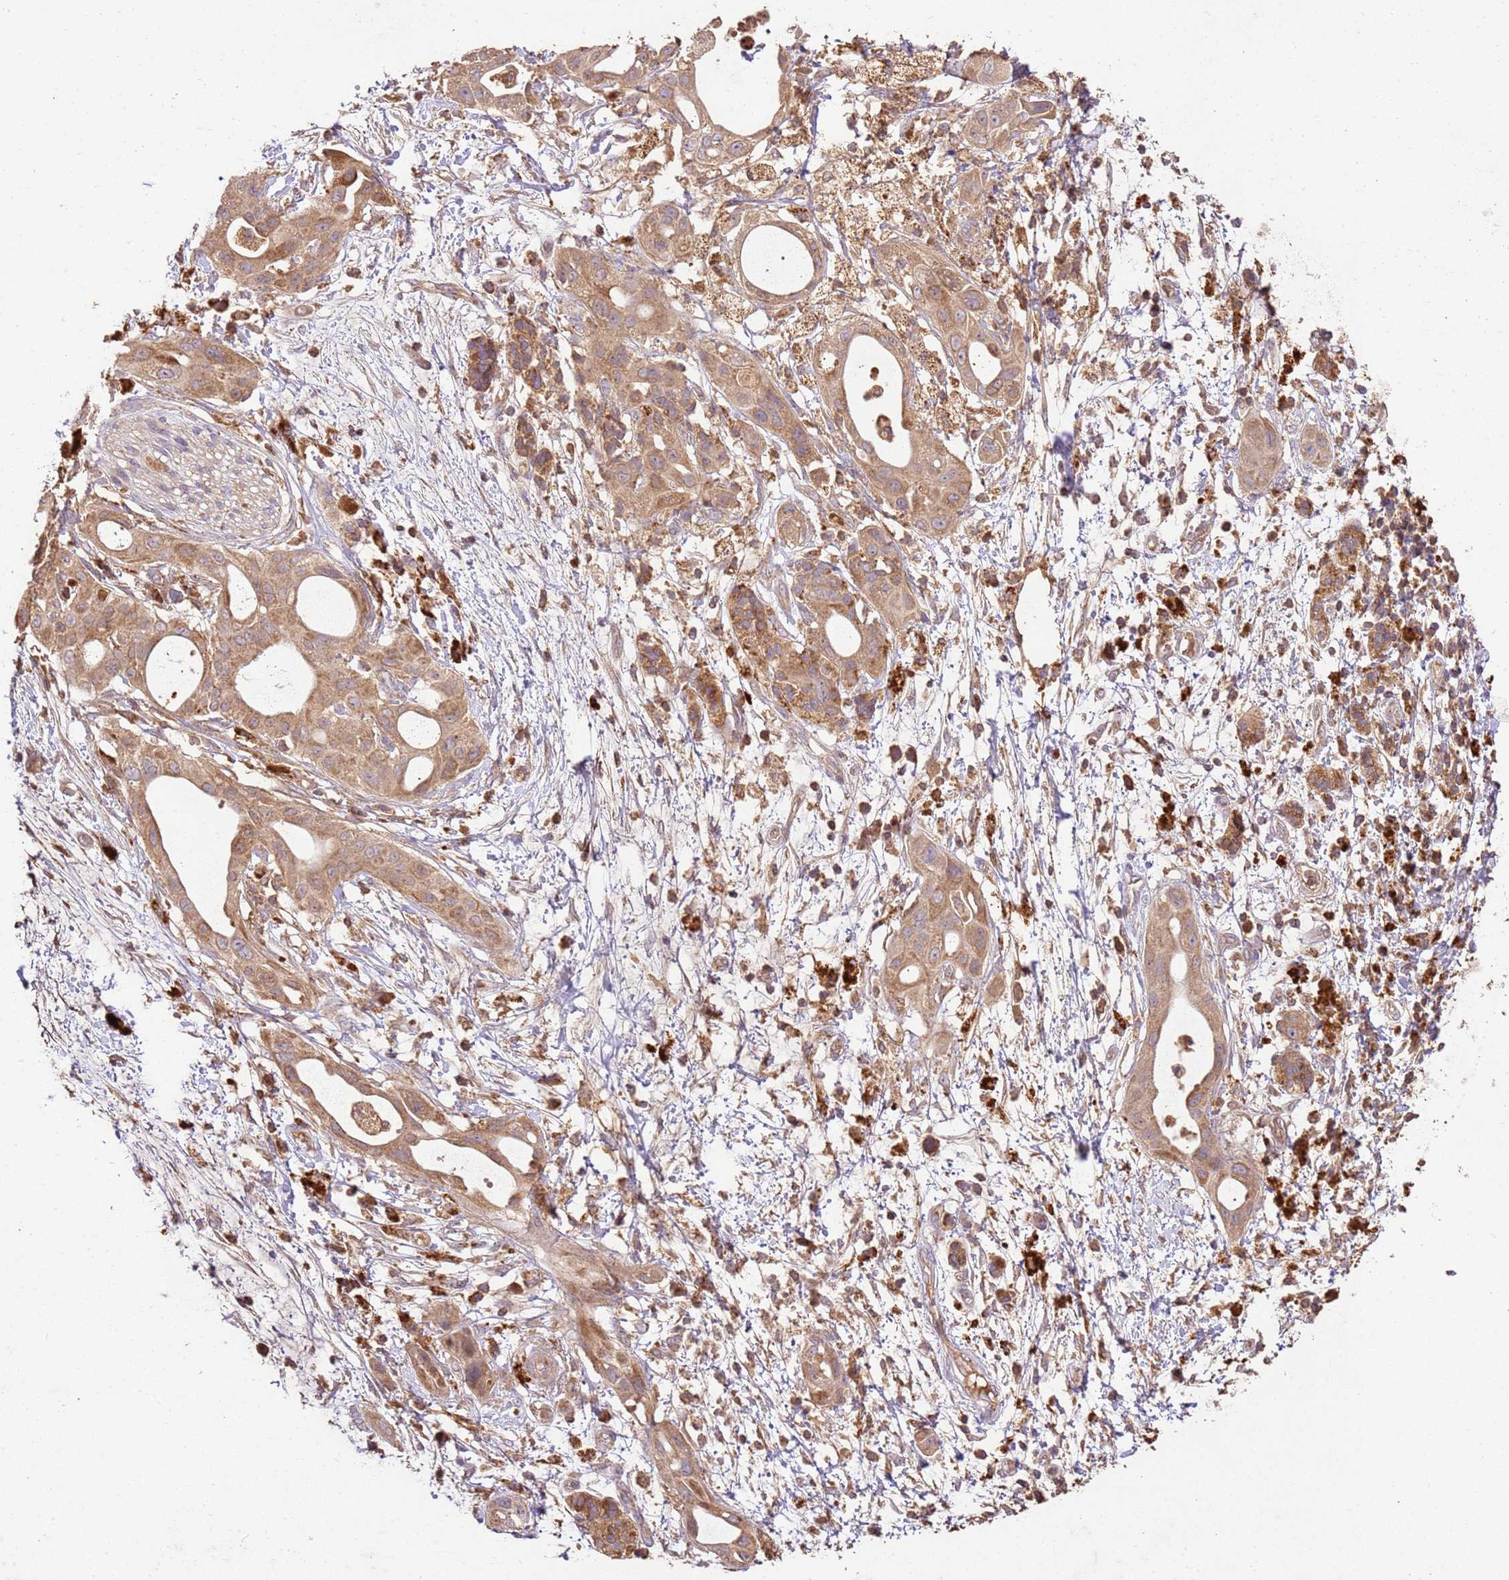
{"staining": {"intensity": "moderate", "quantity": ">75%", "location": "cytoplasmic/membranous"}, "tissue": "pancreatic cancer", "cell_type": "Tumor cells", "image_type": "cancer", "snomed": [{"axis": "morphology", "description": "Adenocarcinoma, NOS"}, {"axis": "topography", "description": "Pancreas"}], "caption": "Immunohistochemistry photomicrograph of pancreatic cancer (adenocarcinoma) stained for a protein (brown), which demonstrates medium levels of moderate cytoplasmic/membranous positivity in about >75% of tumor cells.", "gene": "LRRC28", "patient": {"sex": "male", "age": 68}}